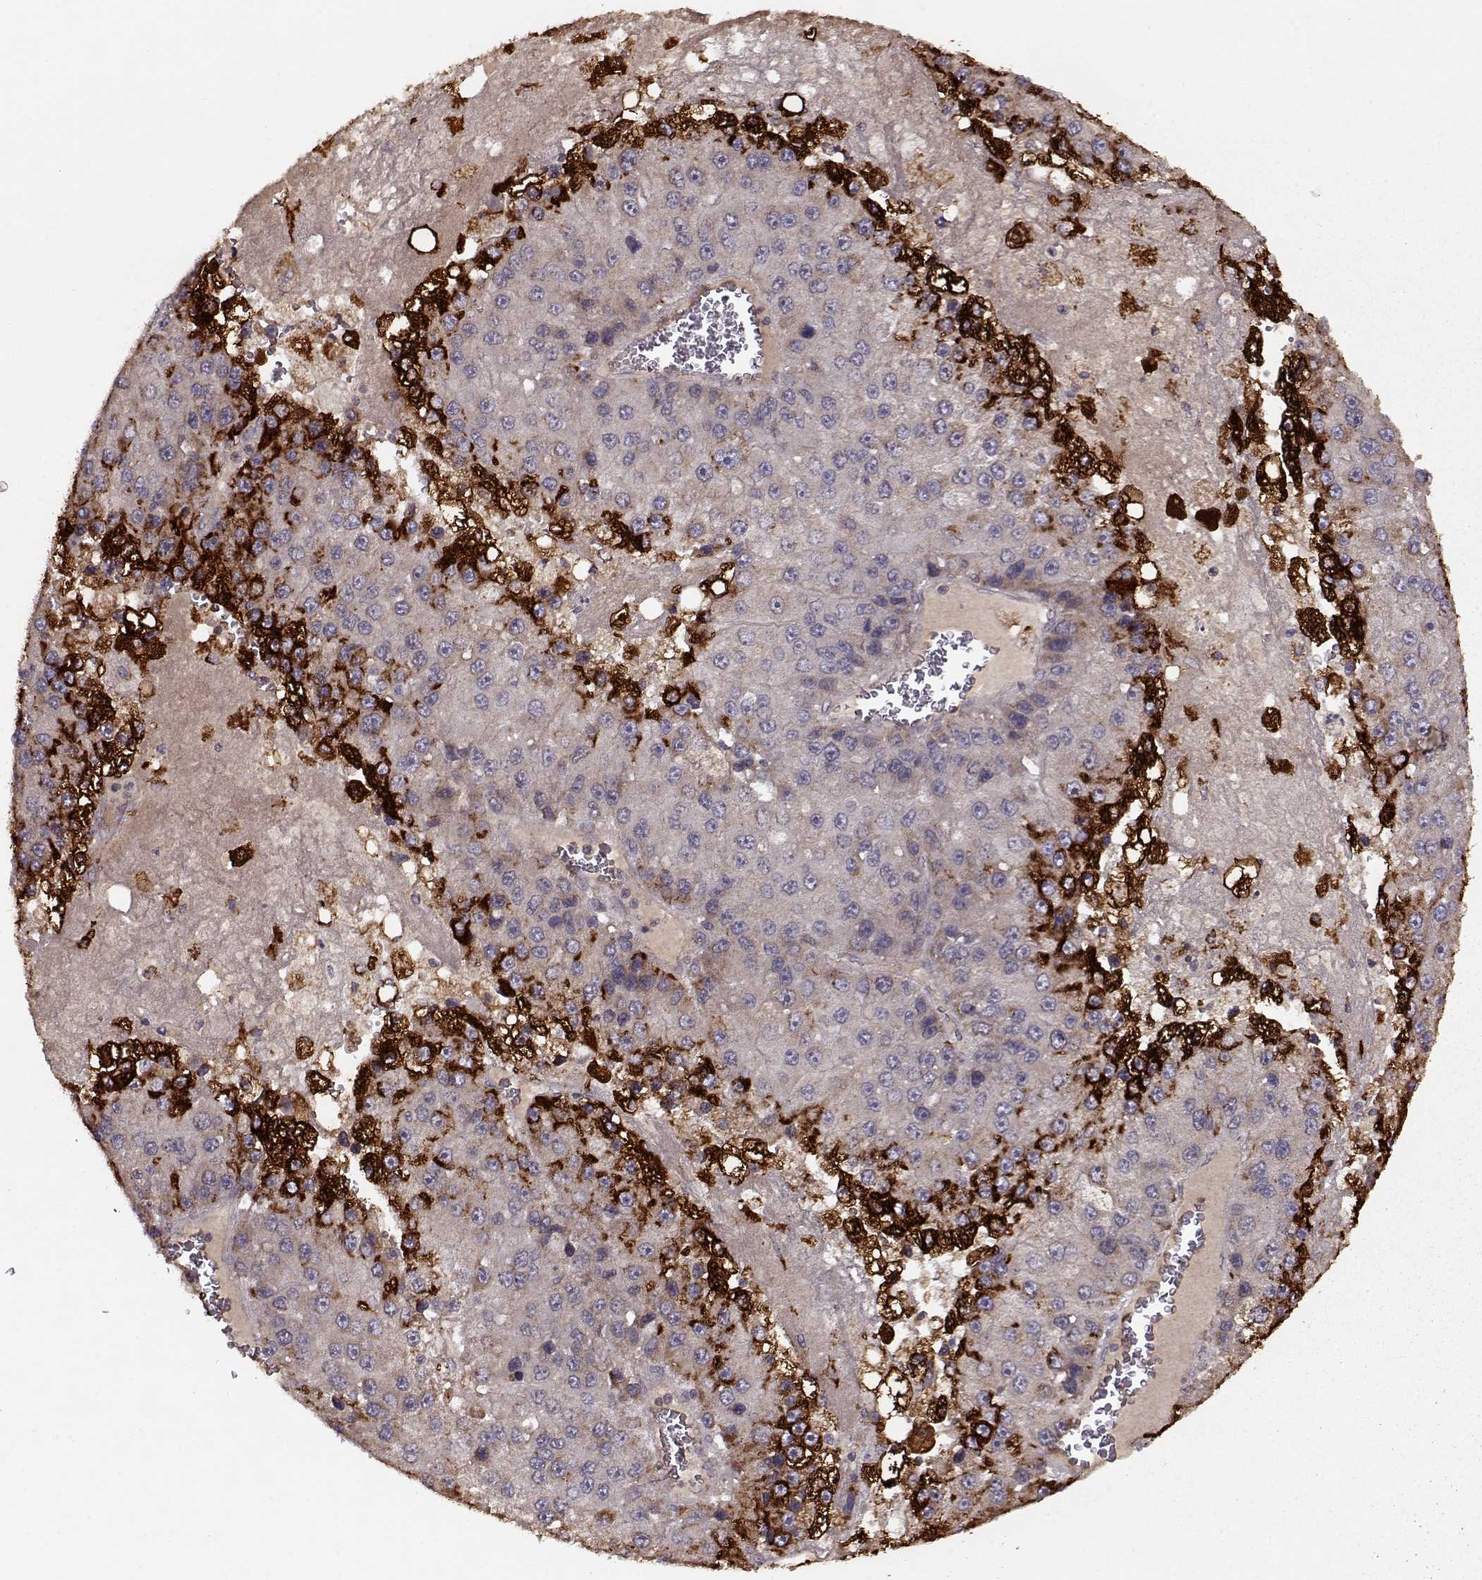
{"staining": {"intensity": "strong", "quantity": "25%-75%", "location": "cytoplasmic/membranous"}, "tissue": "liver cancer", "cell_type": "Tumor cells", "image_type": "cancer", "snomed": [{"axis": "morphology", "description": "Carcinoma, Hepatocellular, NOS"}, {"axis": "topography", "description": "Liver"}], "caption": "This image demonstrates liver hepatocellular carcinoma stained with IHC to label a protein in brown. The cytoplasmic/membranous of tumor cells show strong positivity for the protein. Nuclei are counter-stained blue.", "gene": "CMTM3", "patient": {"sex": "female", "age": 73}}